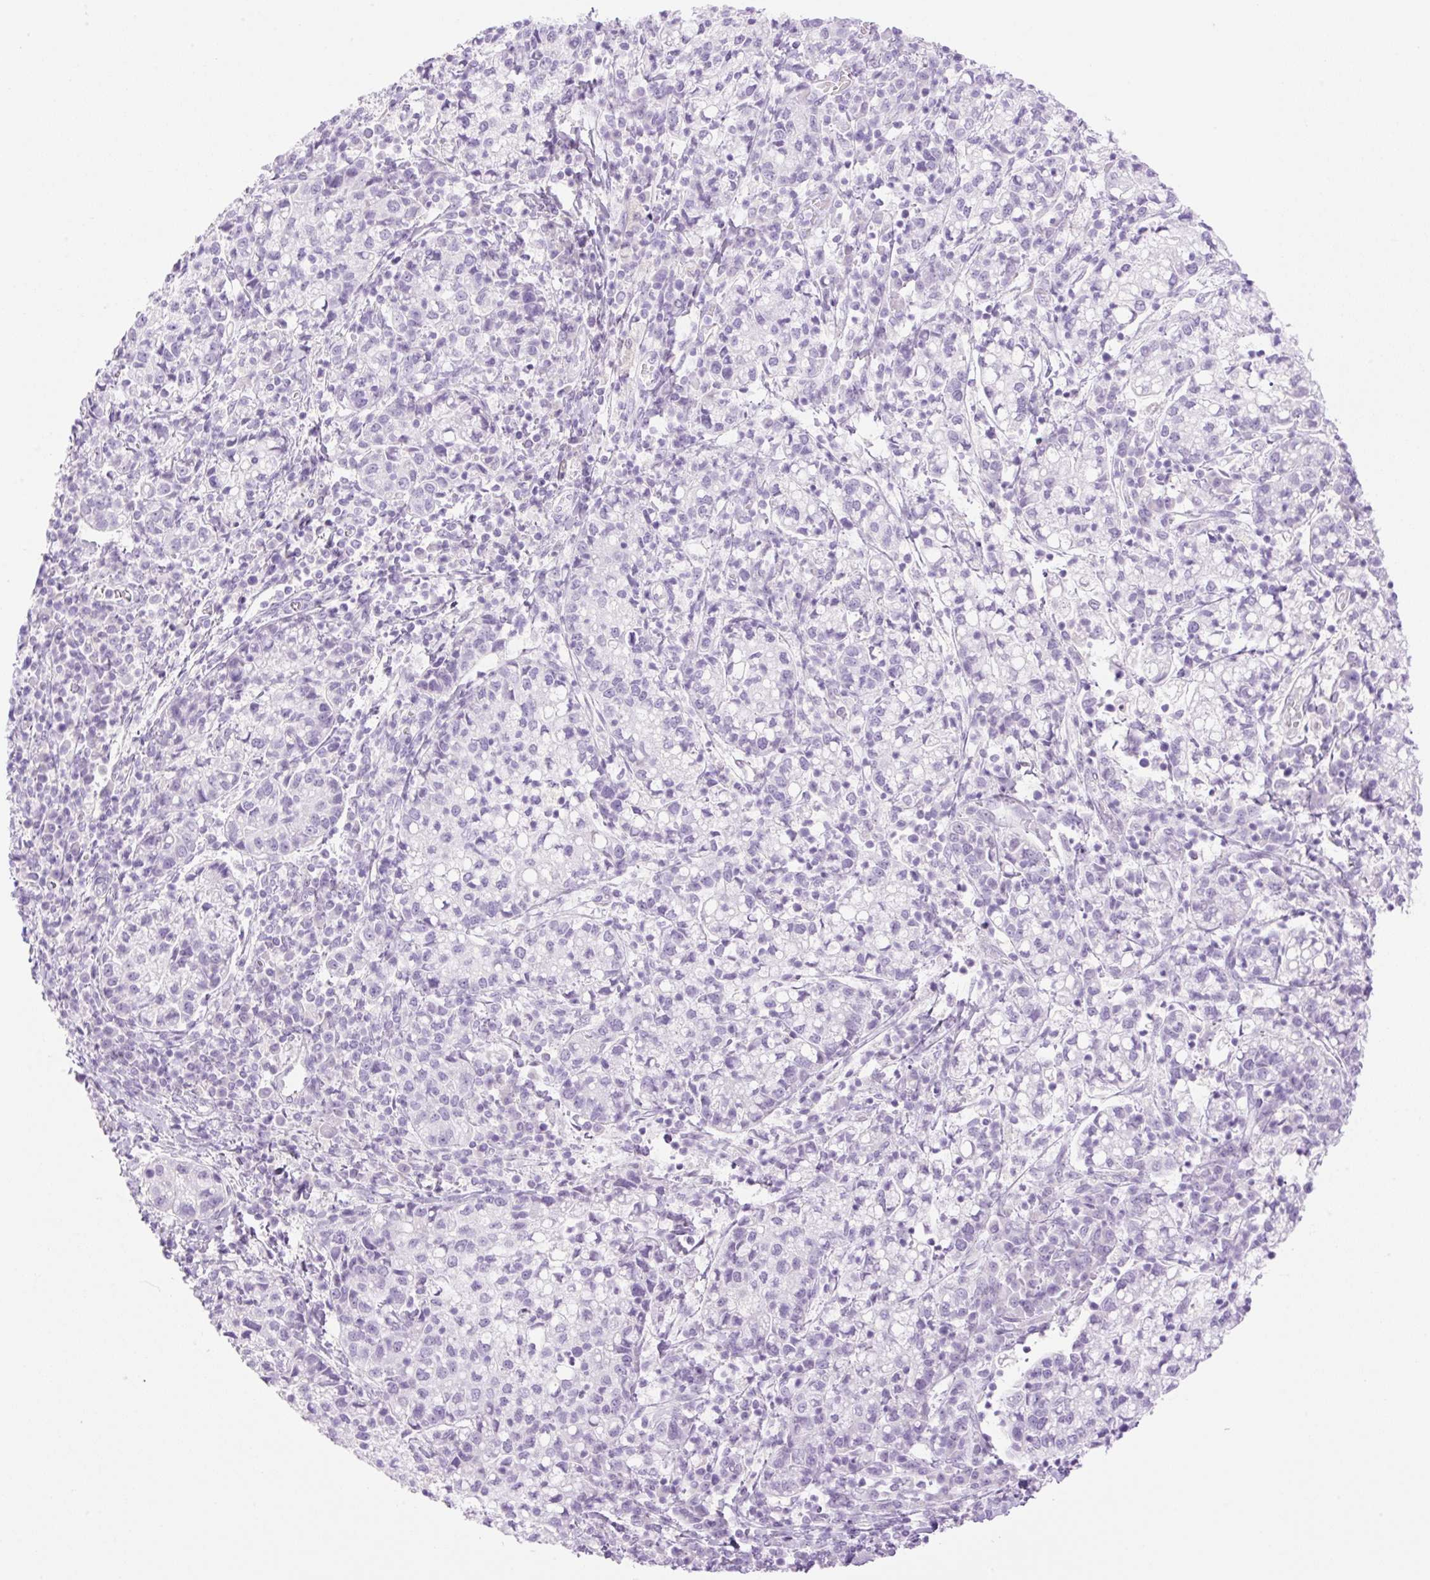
{"staining": {"intensity": "negative", "quantity": "none", "location": "none"}, "tissue": "cervical cancer", "cell_type": "Tumor cells", "image_type": "cancer", "snomed": [{"axis": "morphology", "description": "Normal tissue, NOS"}, {"axis": "morphology", "description": "Adenocarcinoma, NOS"}, {"axis": "topography", "description": "Cervix"}], "caption": "High magnification brightfield microscopy of adenocarcinoma (cervical) stained with DAB (brown) and counterstained with hematoxylin (blue): tumor cells show no significant staining. The staining was performed using DAB (3,3'-diaminobenzidine) to visualize the protein expression in brown, while the nuclei were stained in blue with hematoxylin (Magnification: 20x).", "gene": "SP140L", "patient": {"sex": "female", "age": 44}}